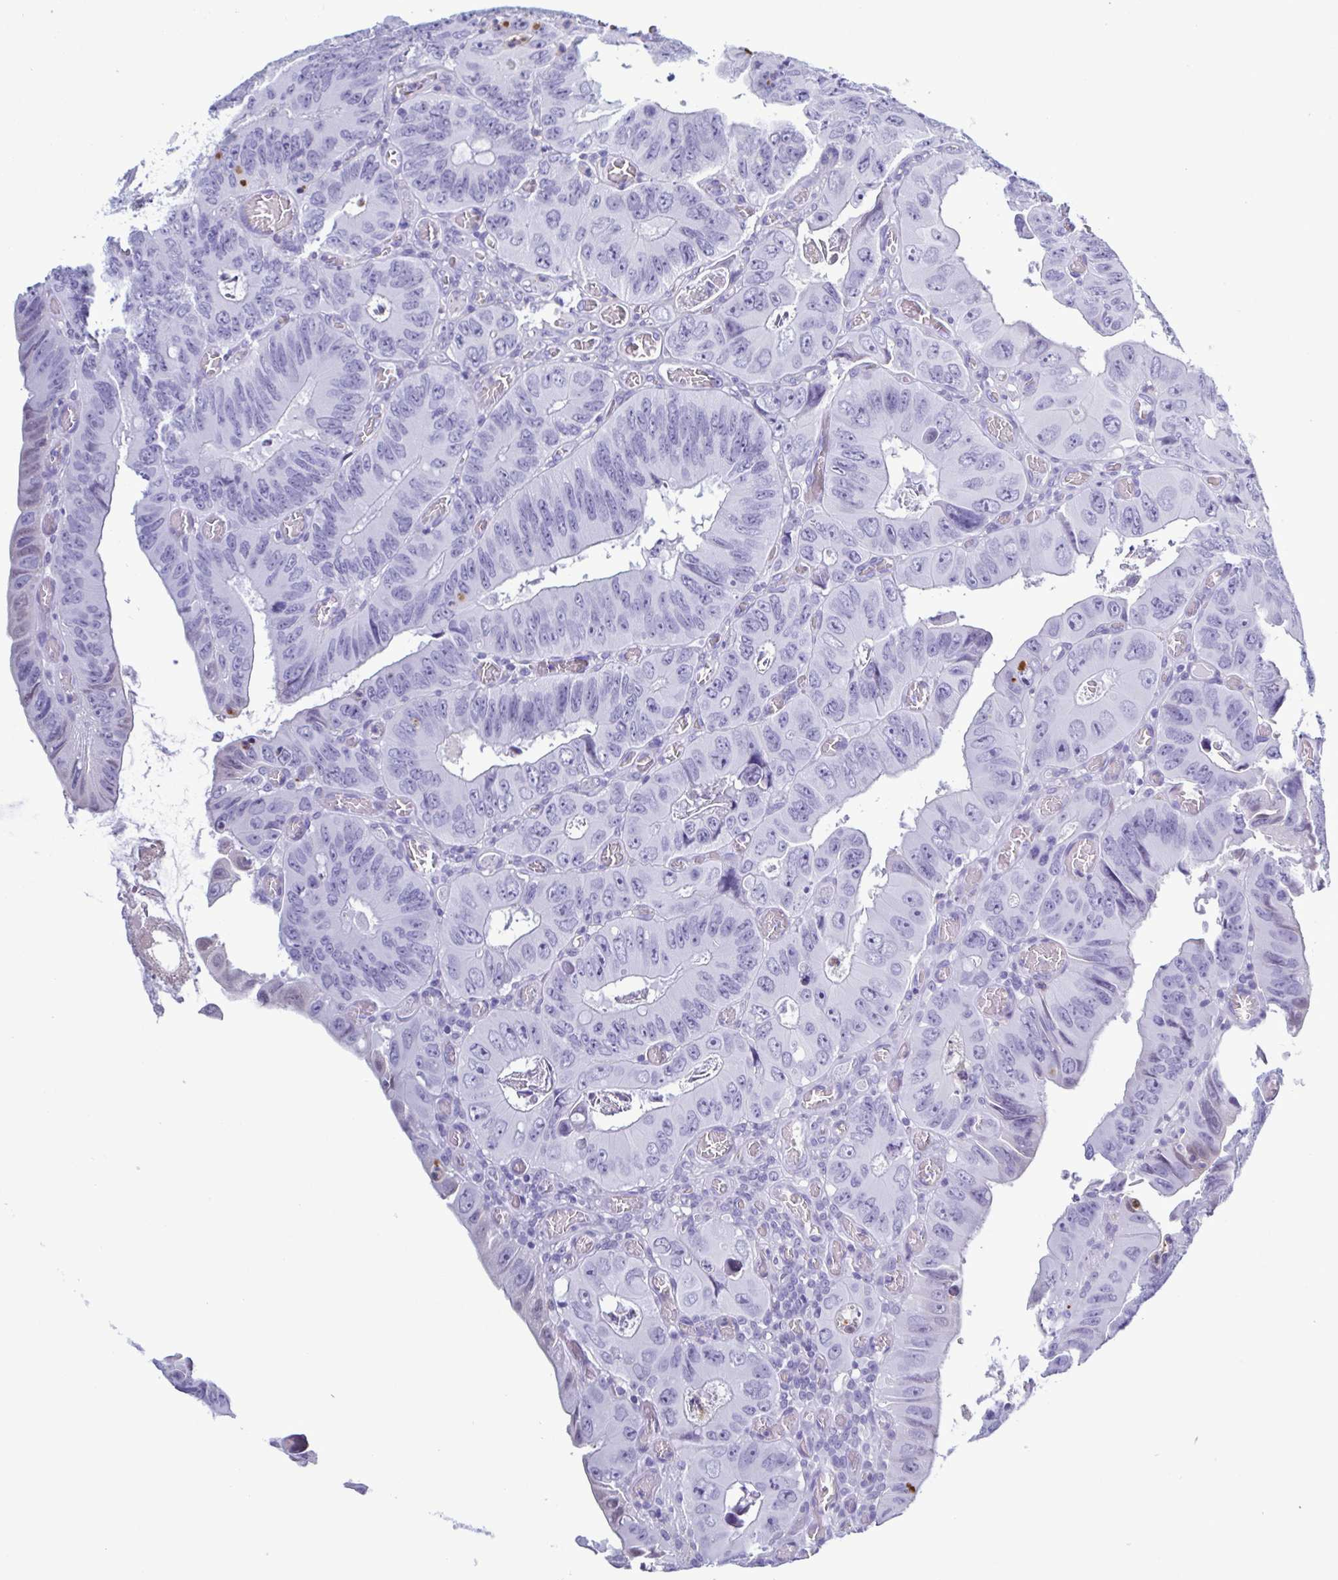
{"staining": {"intensity": "negative", "quantity": "none", "location": "none"}, "tissue": "colorectal cancer", "cell_type": "Tumor cells", "image_type": "cancer", "snomed": [{"axis": "morphology", "description": "Adenocarcinoma, NOS"}, {"axis": "topography", "description": "Colon"}], "caption": "Photomicrograph shows no protein staining in tumor cells of colorectal cancer (adenocarcinoma) tissue.", "gene": "LTF", "patient": {"sex": "female", "age": 84}}